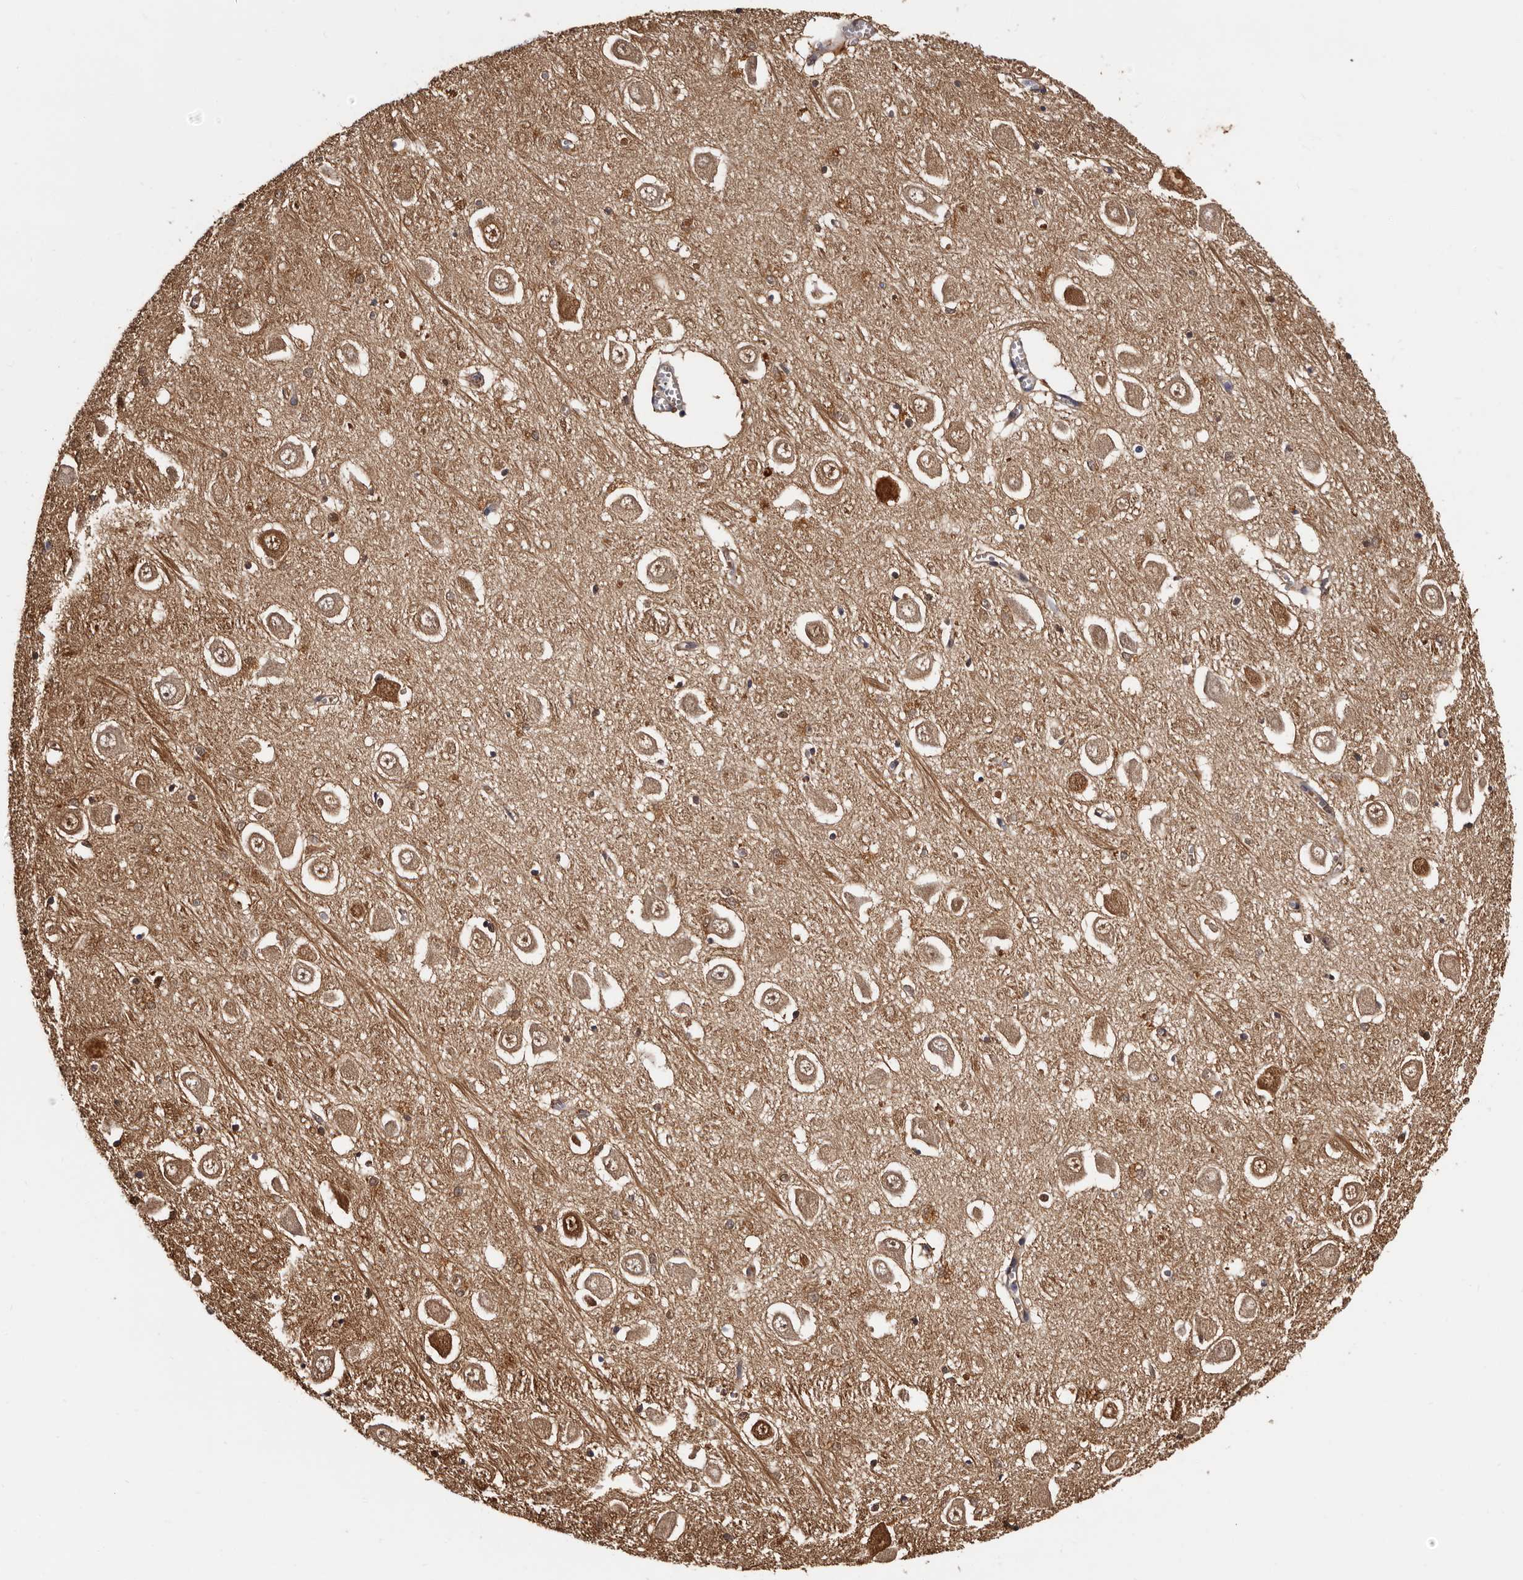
{"staining": {"intensity": "weak", "quantity": "<25%", "location": "cytoplasmic/membranous"}, "tissue": "hippocampus", "cell_type": "Glial cells", "image_type": "normal", "snomed": [{"axis": "morphology", "description": "Normal tissue, NOS"}, {"axis": "topography", "description": "Hippocampus"}], "caption": "Unremarkable hippocampus was stained to show a protein in brown. There is no significant staining in glial cells. (Brightfield microscopy of DAB (3,3'-diaminobenzidine) immunohistochemistry (IHC) at high magnification).", "gene": "DNPH1", "patient": {"sex": "male", "age": 70}}